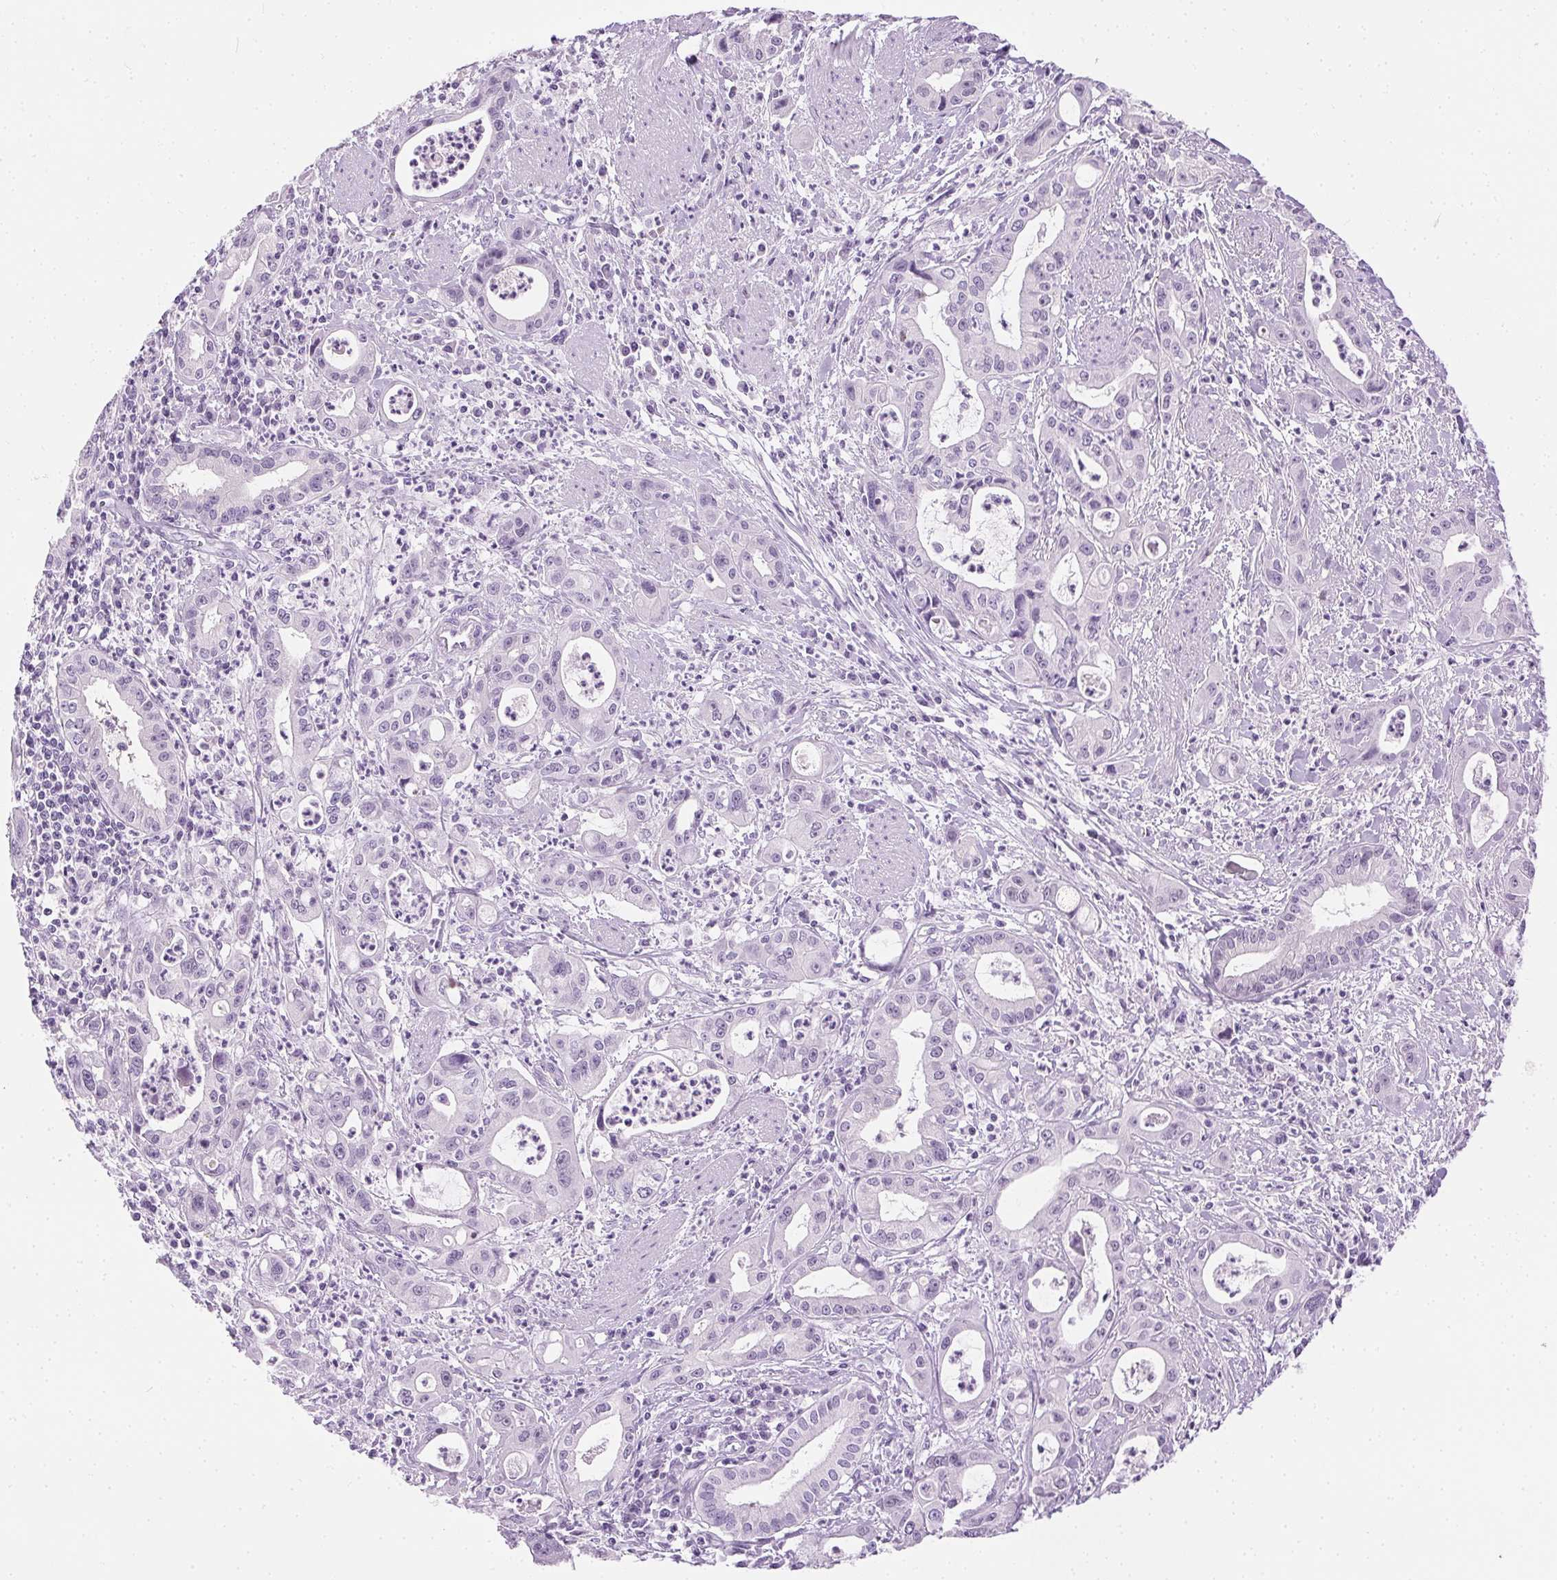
{"staining": {"intensity": "negative", "quantity": "none", "location": "none"}, "tissue": "pancreatic cancer", "cell_type": "Tumor cells", "image_type": "cancer", "snomed": [{"axis": "morphology", "description": "Adenocarcinoma, NOS"}, {"axis": "topography", "description": "Pancreas"}], "caption": "Protein analysis of pancreatic adenocarcinoma shows no significant staining in tumor cells.", "gene": "C20orf85", "patient": {"sex": "male", "age": 72}}